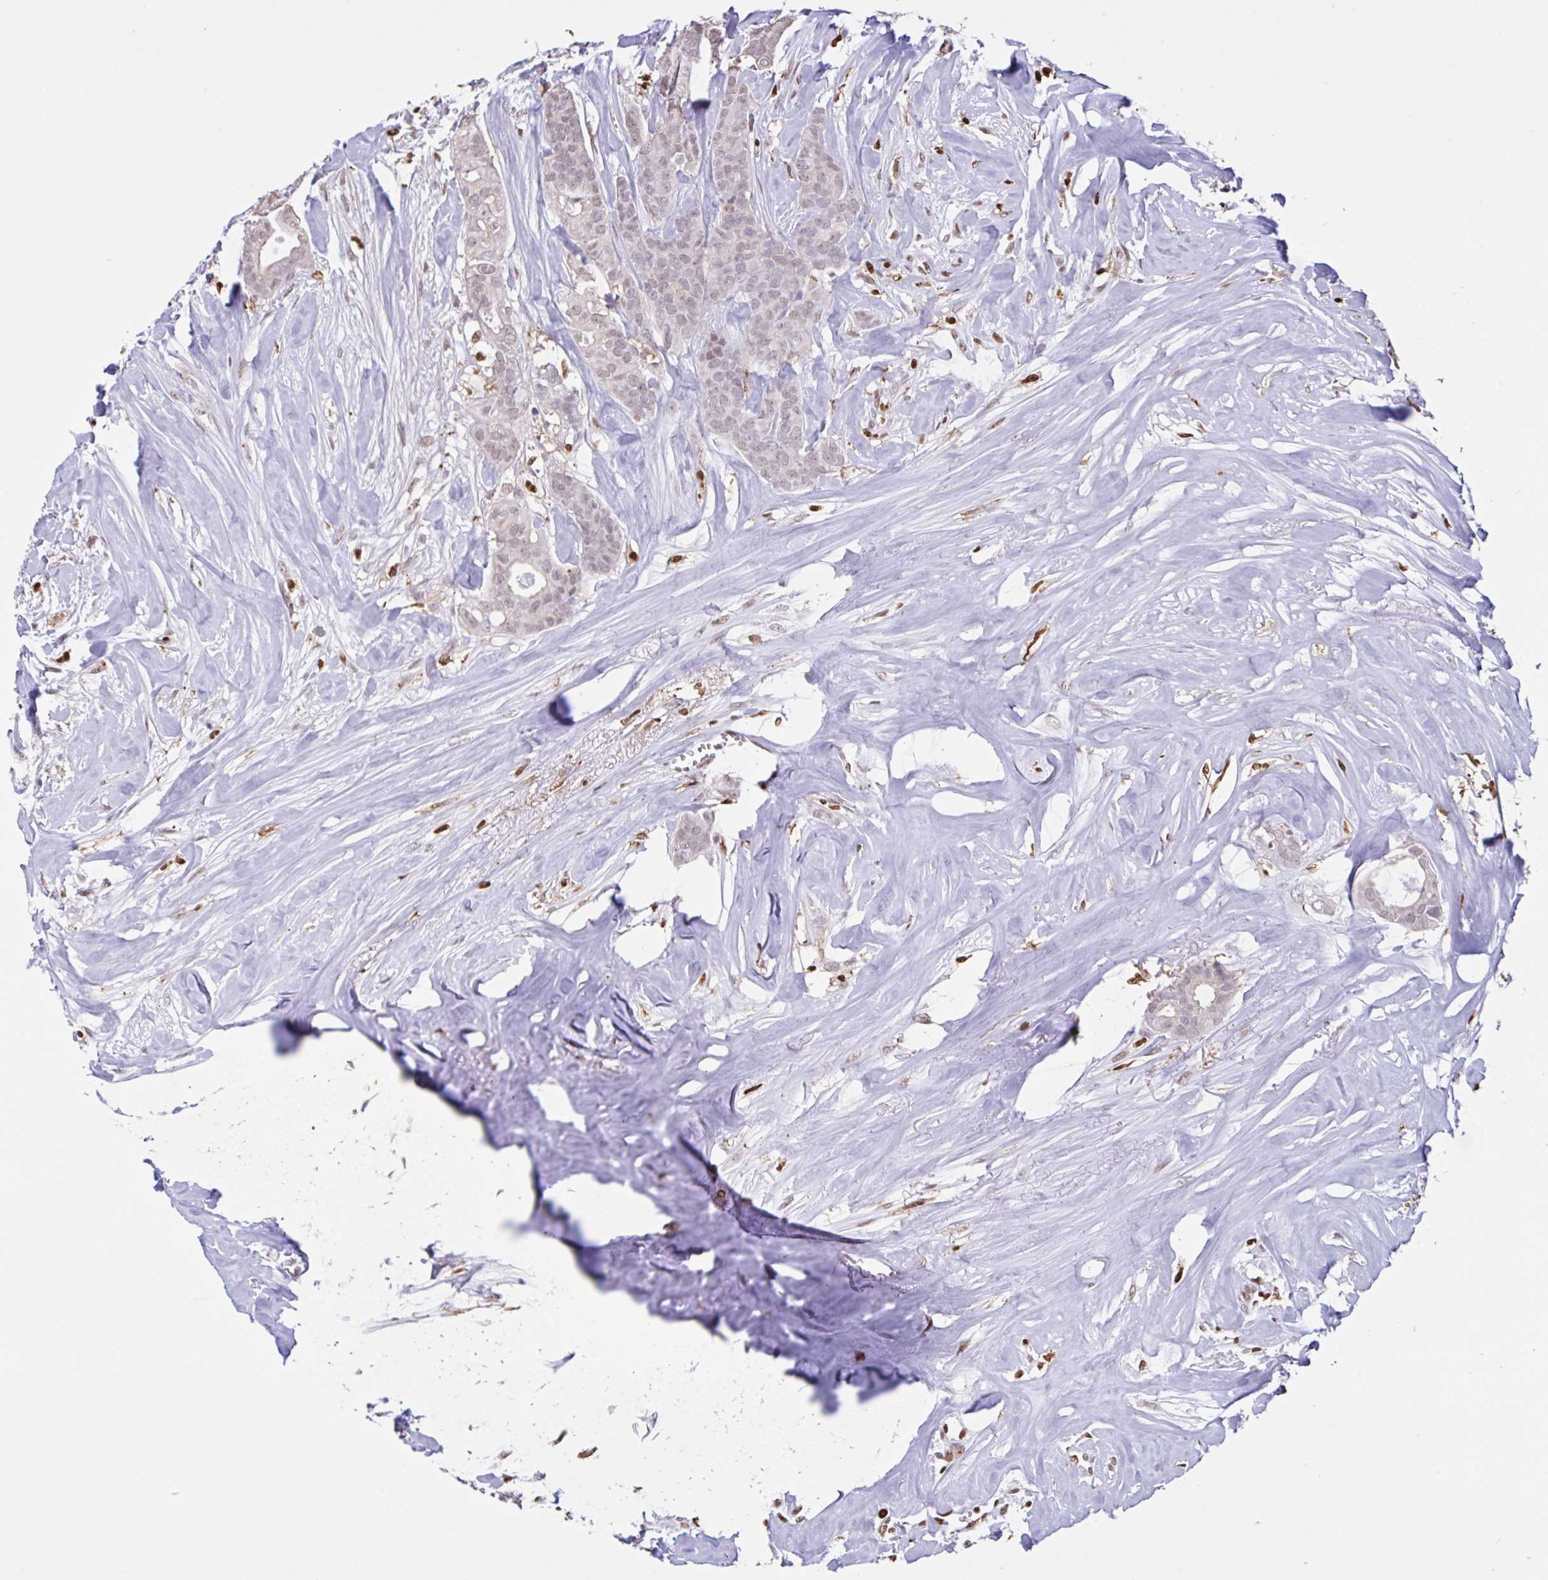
{"staining": {"intensity": "weak", "quantity": ">75%", "location": "nuclear"}, "tissue": "breast cancer", "cell_type": "Tumor cells", "image_type": "cancer", "snomed": [{"axis": "morphology", "description": "Duct carcinoma"}, {"axis": "topography", "description": "Breast"}], "caption": "The histopathology image shows staining of invasive ductal carcinoma (breast), revealing weak nuclear protein expression (brown color) within tumor cells. (IHC, brightfield microscopy, high magnification).", "gene": "BTBD10", "patient": {"sex": "female", "age": 84}}